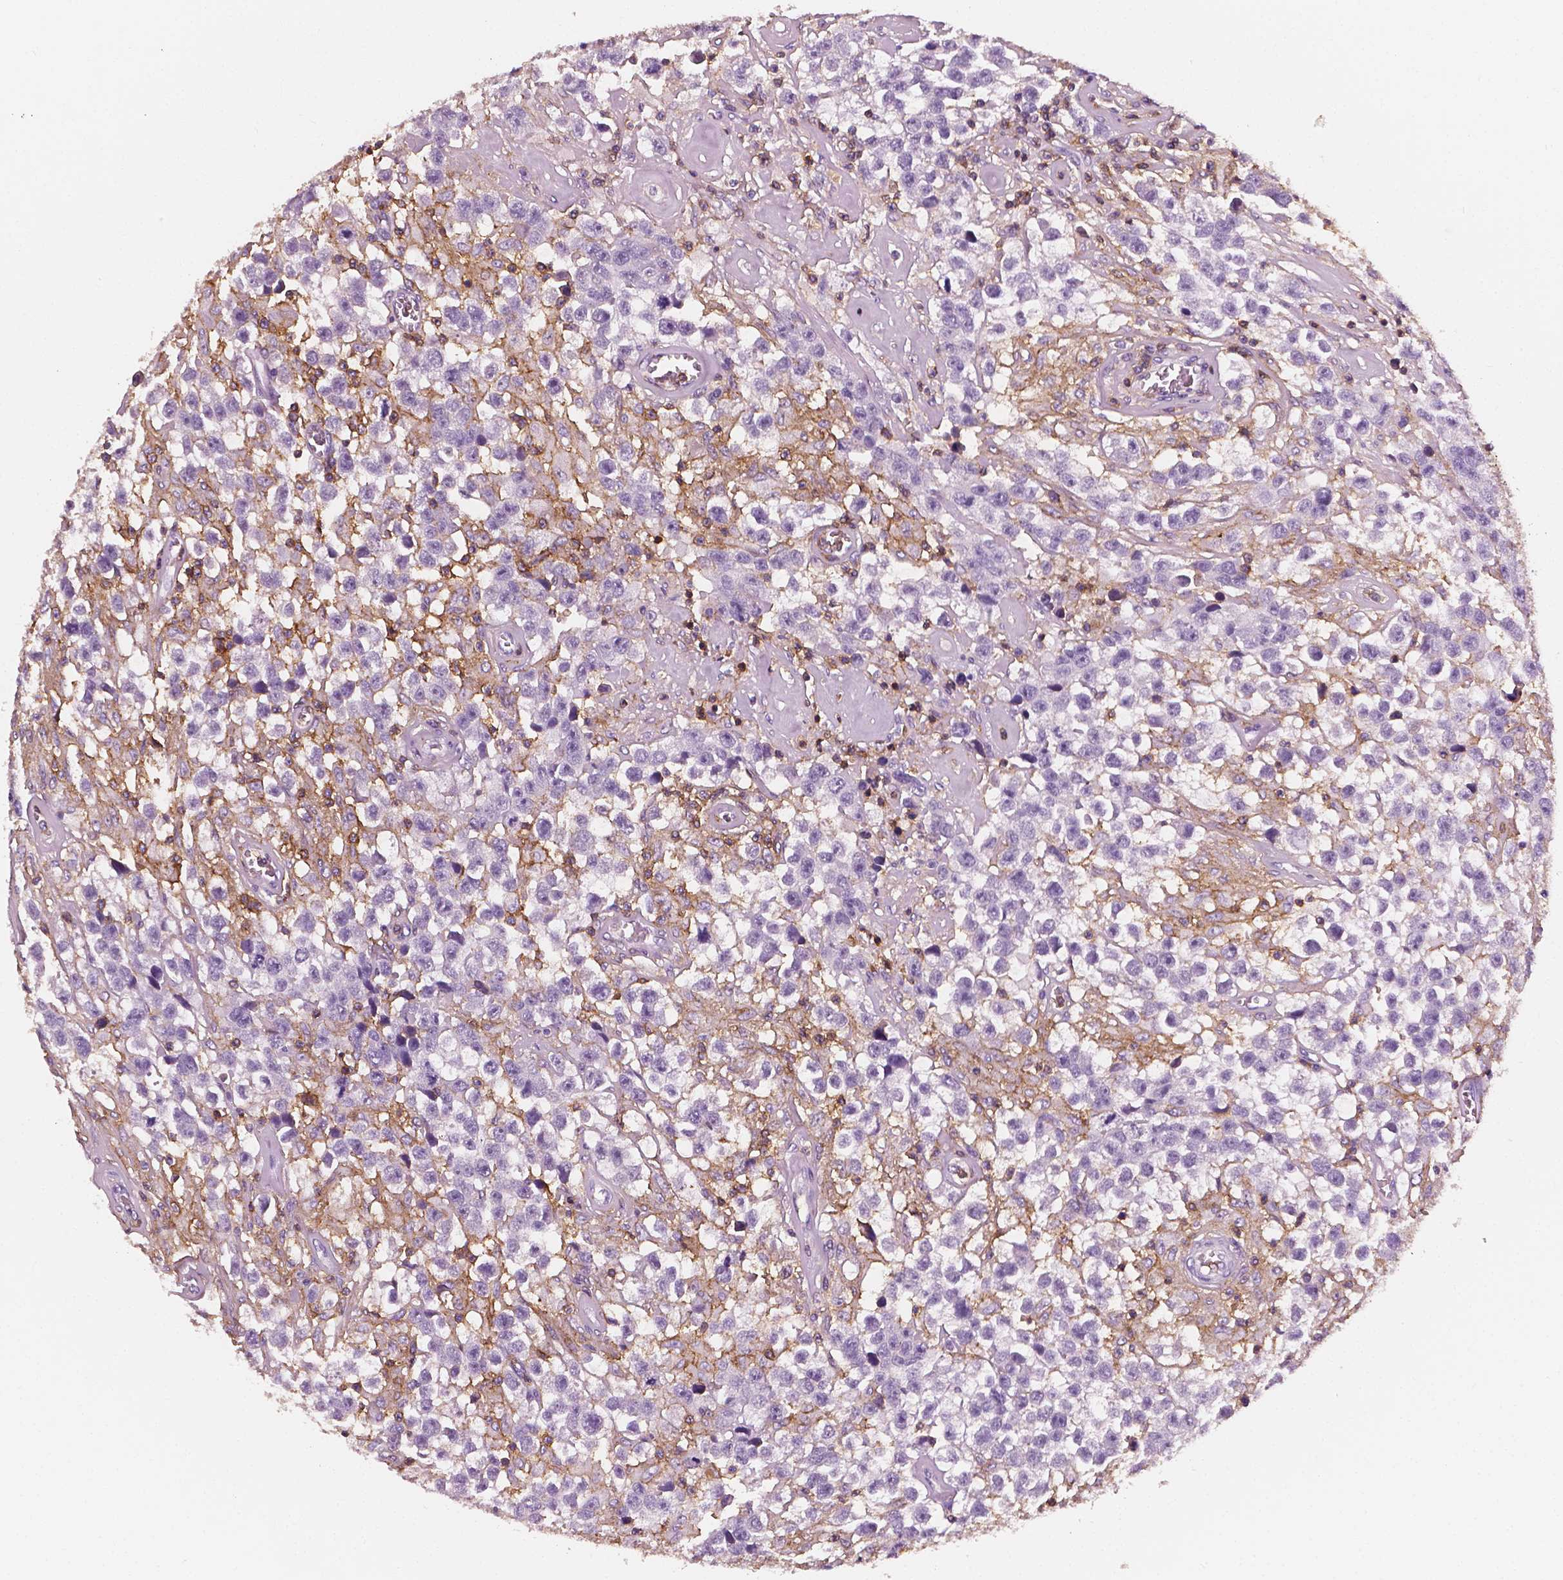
{"staining": {"intensity": "negative", "quantity": "none", "location": "none"}, "tissue": "testis cancer", "cell_type": "Tumor cells", "image_type": "cancer", "snomed": [{"axis": "morphology", "description": "Seminoma, NOS"}, {"axis": "topography", "description": "Testis"}], "caption": "Testis cancer (seminoma) was stained to show a protein in brown. There is no significant staining in tumor cells. (Stains: DAB (3,3'-diaminobenzidine) immunohistochemistry with hematoxylin counter stain, Microscopy: brightfield microscopy at high magnification).", "gene": "PTPRC", "patient": {"sex": "male", "age": 43}}